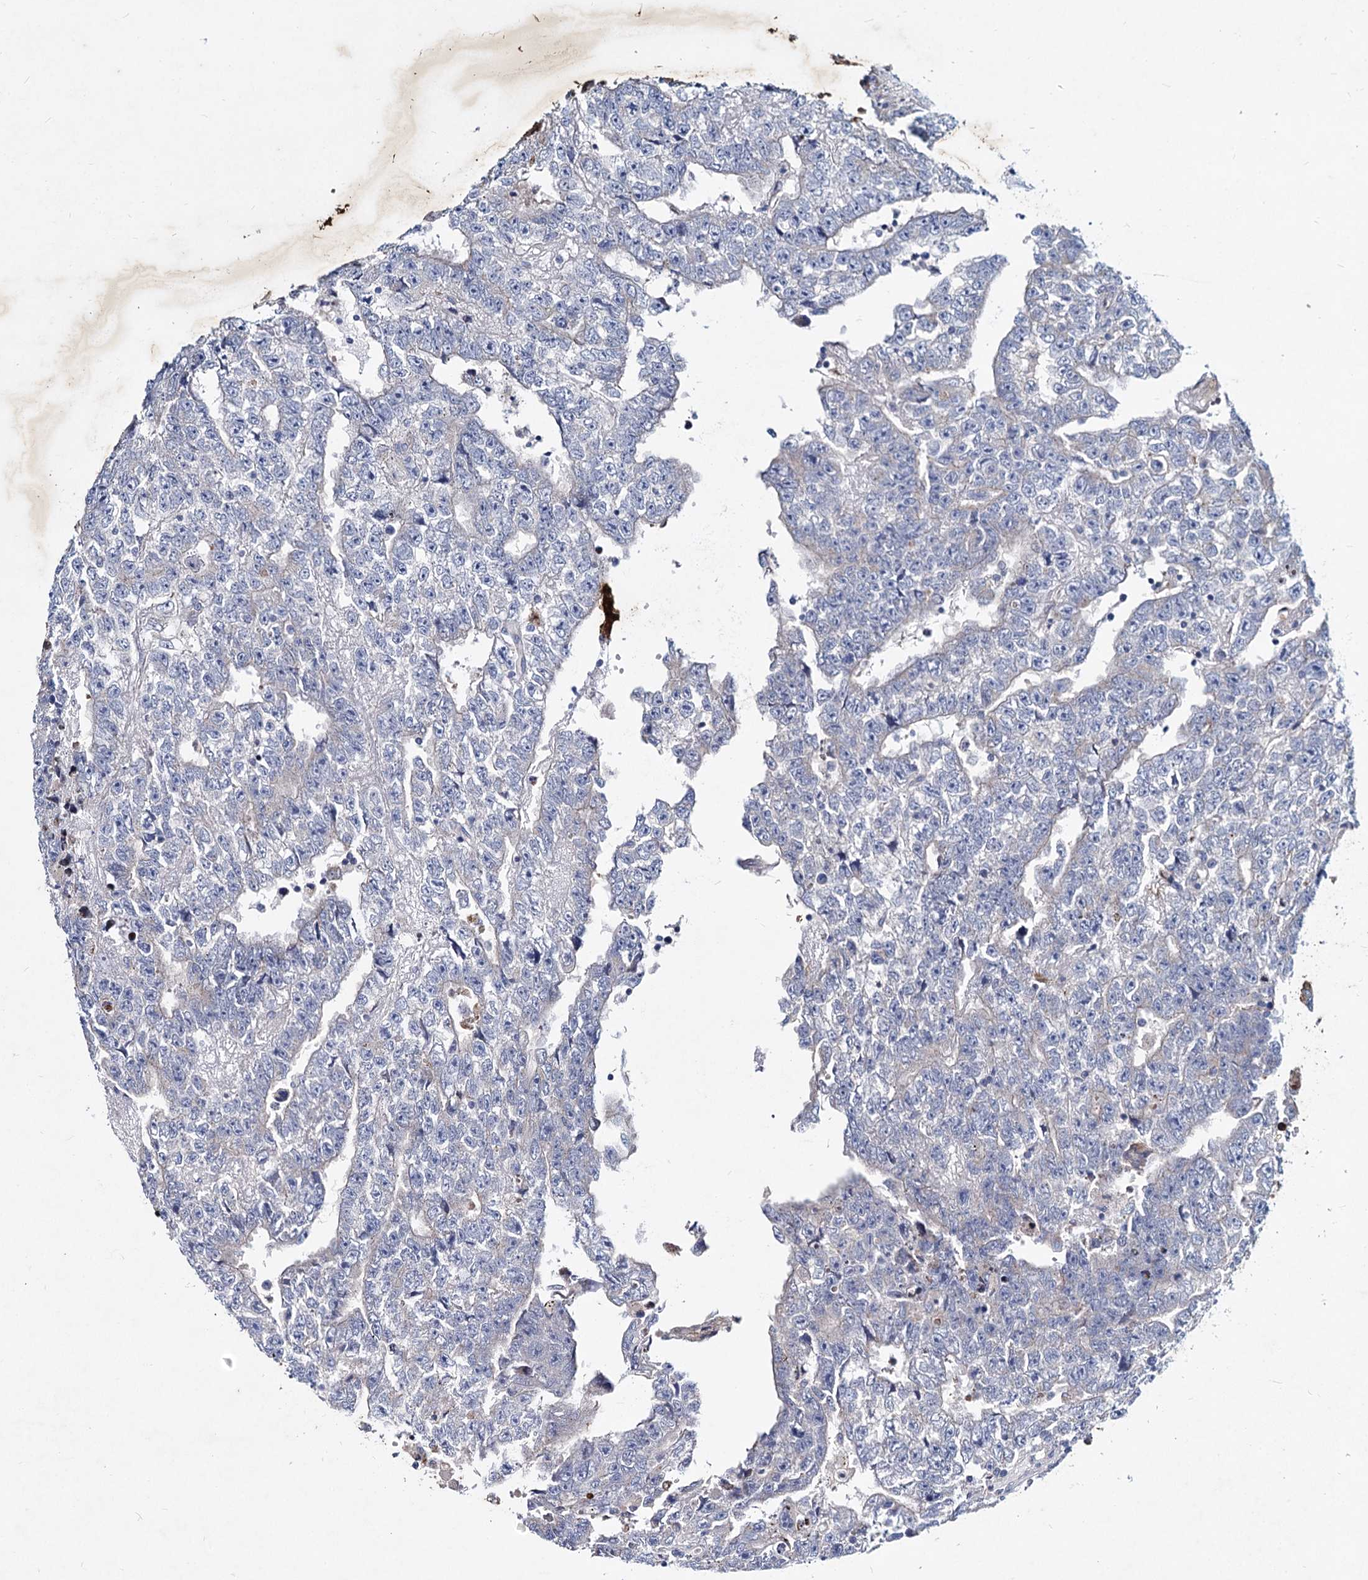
{"staining": {"intensity": "negative", "quantity": "none", "location": "none"}, "tissue": "testis cancer", "cell_type": "Tumor cells", "image_type": "cancer", "snomed": [{"axis": "morphology", "description": "Carcinoma, Embryonal, NOS"}, {"axis": "topography", "description": "Testis"}], "caption": "Testis cancer (embryonal carcinoma) was stained to show a protein in brown. There is no significant expression in tumor cells.", "gene": "AGBL4", "patient": {"sex": "male", "age": 25}}